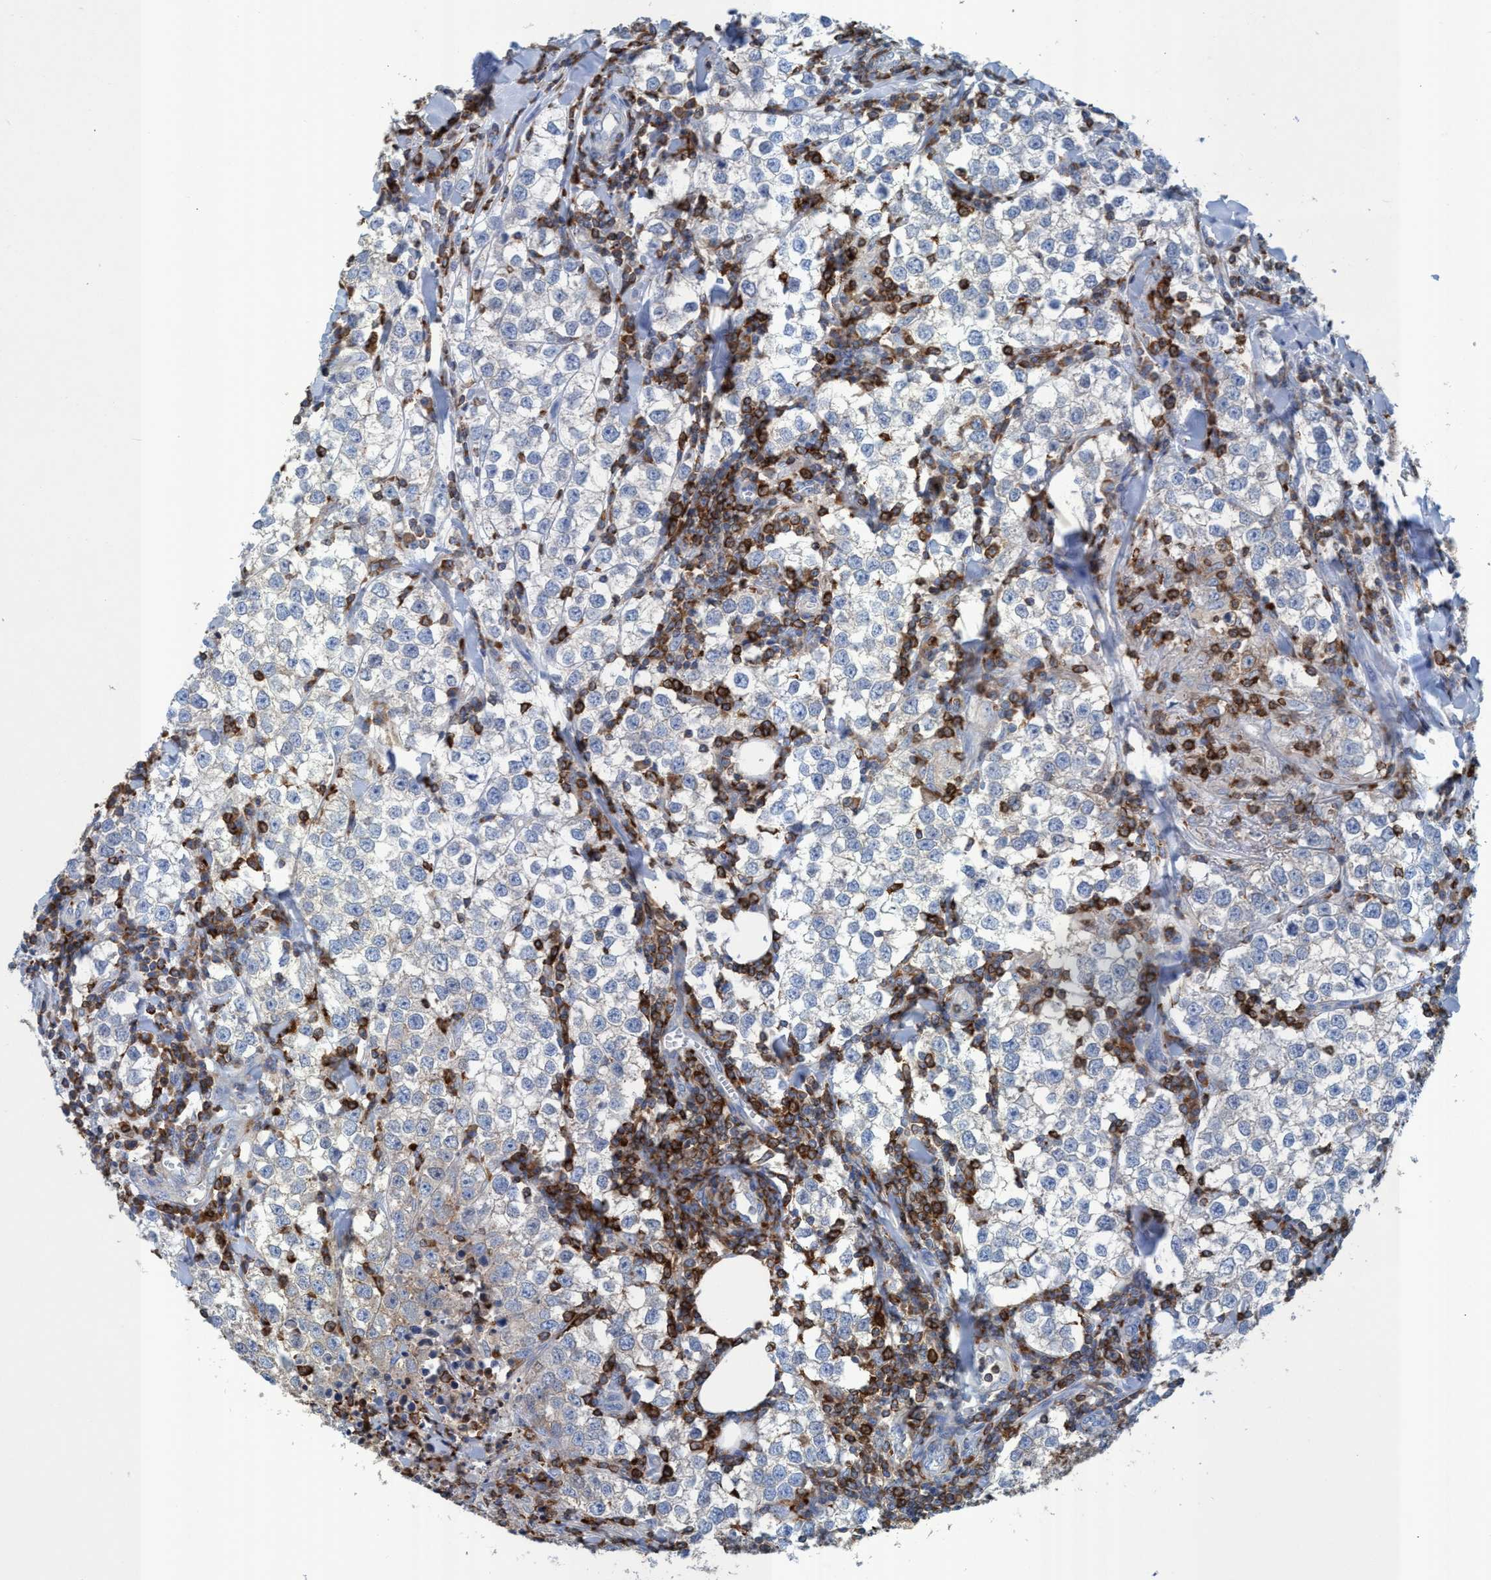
{"staining": {"intensity": "weak", "quantity": "<25%", "location": "cytoplasmic/membranous"}, "tissue": "testis cancer", "cell_type": "Tumor cells", "image_type": "cancer", "snomed": [{"axis": "morphology", "description": "Seminoma, NOS"}, {"axis": "morphology", "description": "Carcinoma, Embryonal, NOS"}, {"axis": "topography", "description": "Testis"}], "caption": "Histopathology image shows no significant protein staining in tumor cells of testis cancer (embryonal carcinoma).", "gene": "EZR", "patient": {"sex": "male", "age": 36}}